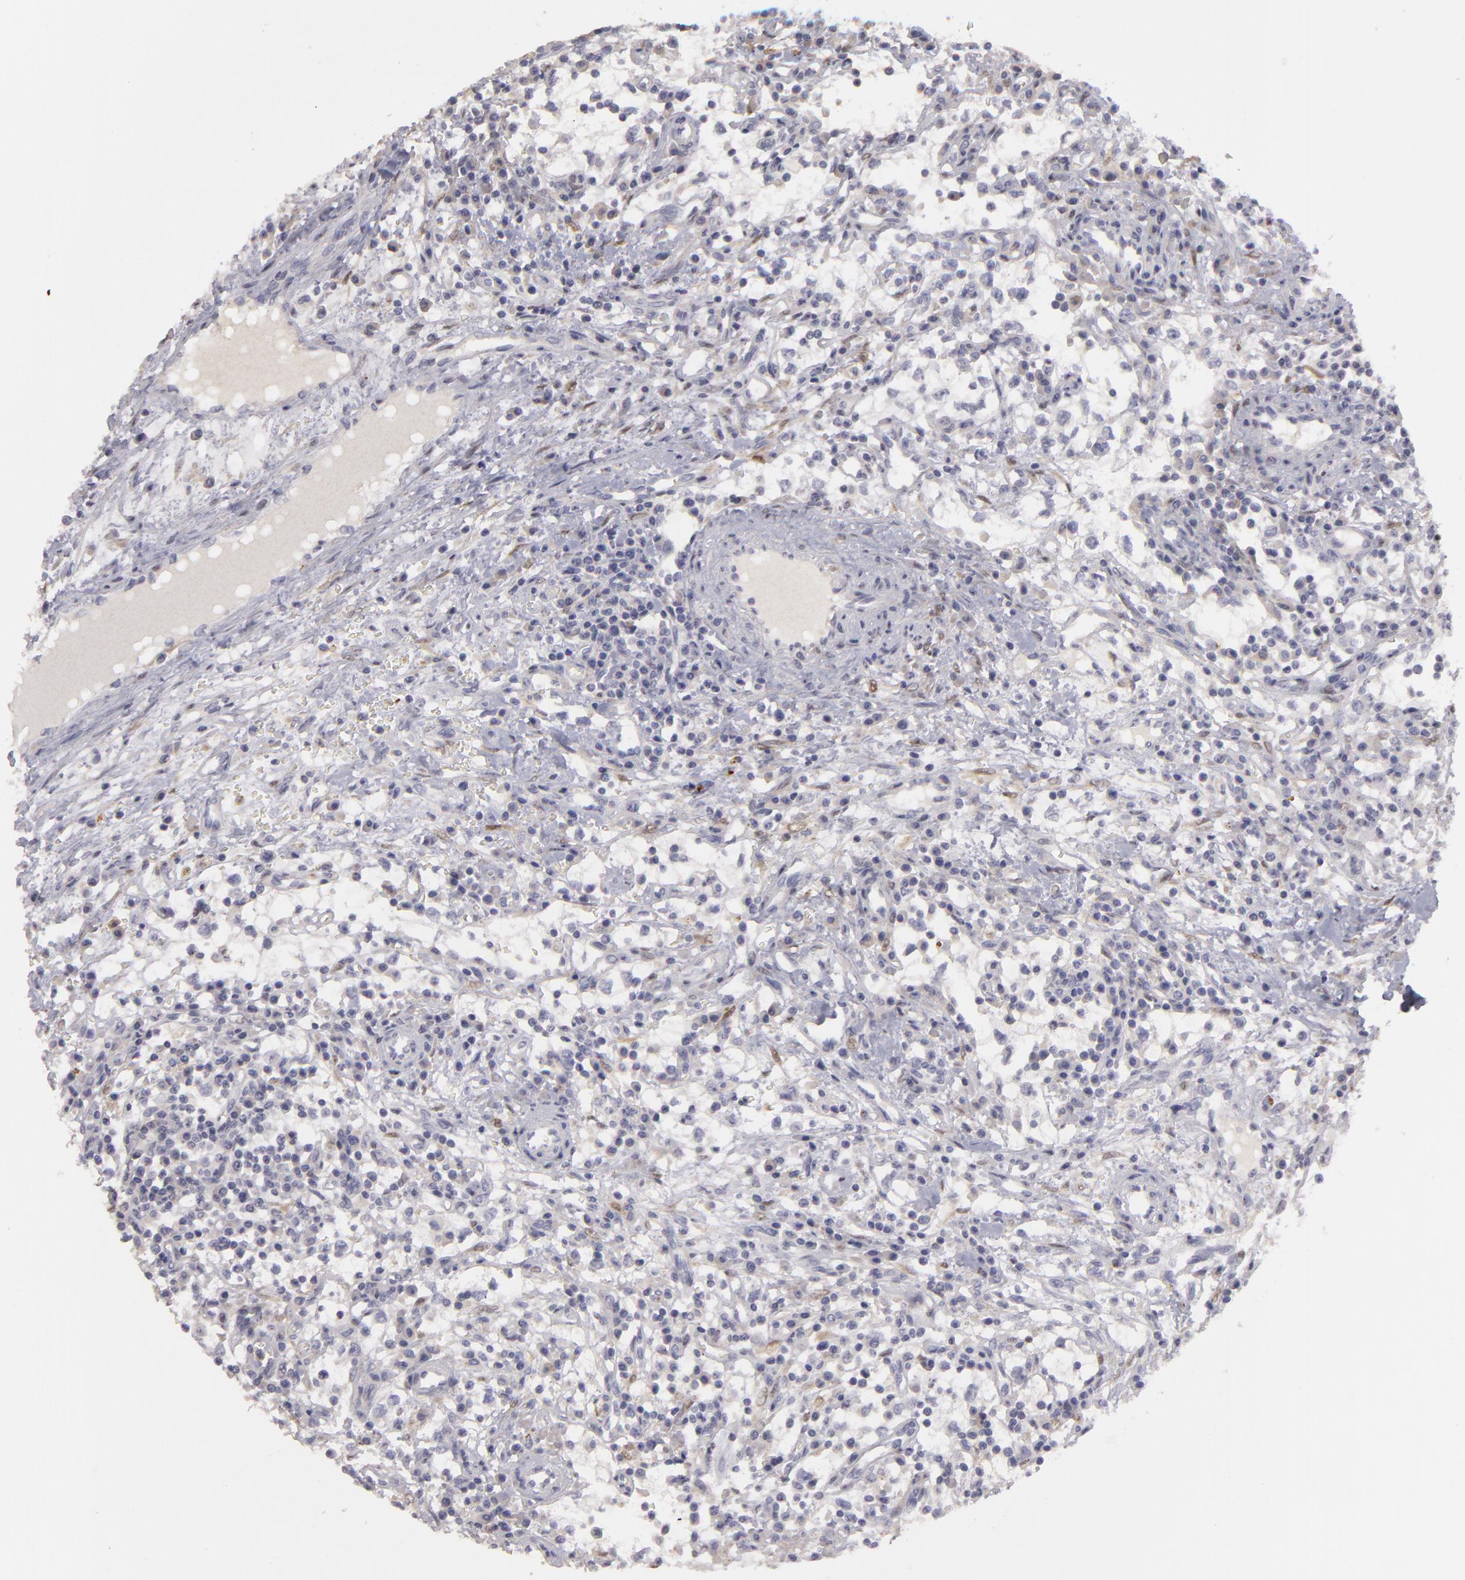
{"staining": {"intensity": "negative", "quantity": "none", "location": "none"}, "tissue": "renal cancer", "cell_type": "Tumor cells", "image_type": "cancer", "snomed": [{"axis": "morphology", "description": "Adenocarcinoma, NOS"}, {"axis": "topography", "description": "Kidney"}], "caption": "The immunohistochemistry (IHC) micrograph has no significant positivity in tumor cells of renal cancer (adenocarcinoma) tissue. (IHC, brightfield microscopy, high magnification).", "gene": "EFS", "patient": {"sex": "male", "age": 82}}